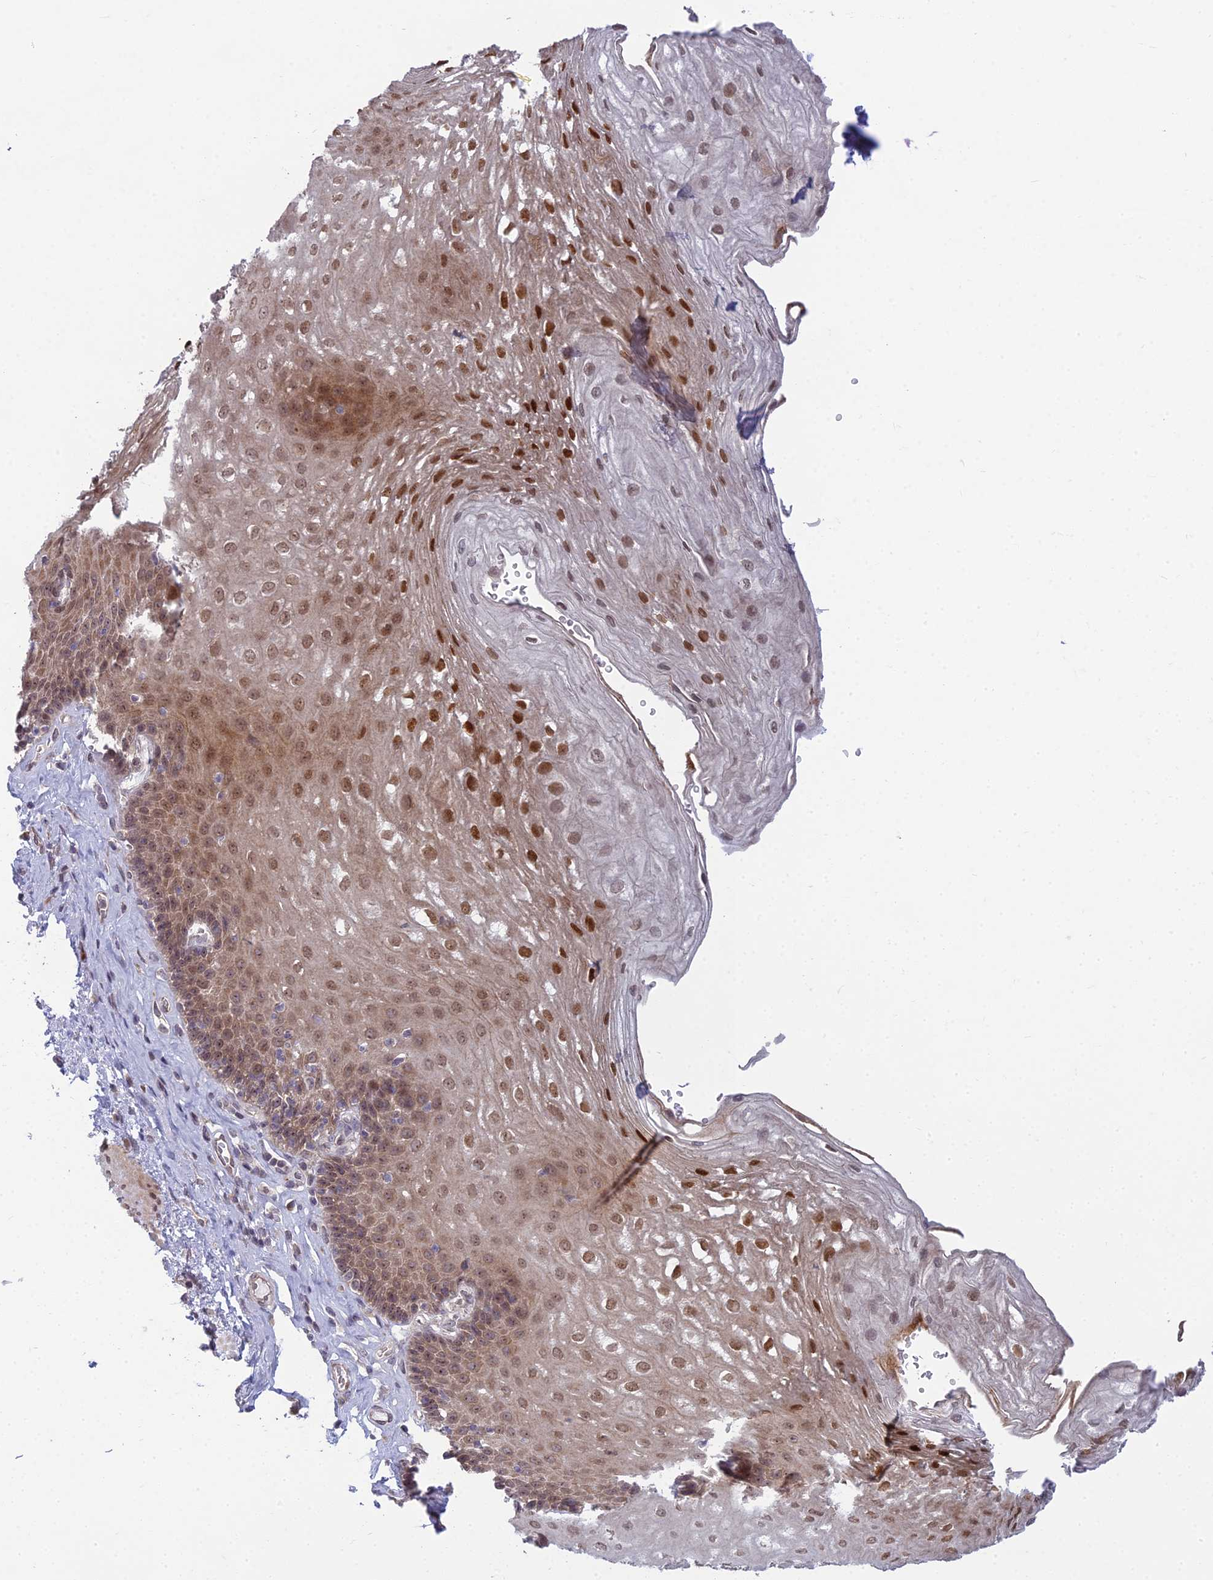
{"staining": {"intensity": "strong", "quantity": "<25%", "location": "cytoplasmic/membranous,nuclear"}, "tissue": "esophagus", "cell_type": "Squamous epithelial cells", "image_type": "normal", "snomed": [{"axis": "morphology", "description": "Normal tissue, NOS"}, {"axis": "topography", "description": "Esophagus"}], "caption": "IHC photomicrograph of unremarkable esophagus: human esophagus stained using immunohistochemistry exhibits medium levels of strong protein expression localized specifically in the cytoplasmic/membranous,nuclear of squamous epithelial cells, appearing as a cytoplasmic/membranous,nuclear brown color.", "gene": "DTX2", "patient": {"sex": "female", "age": 66}}